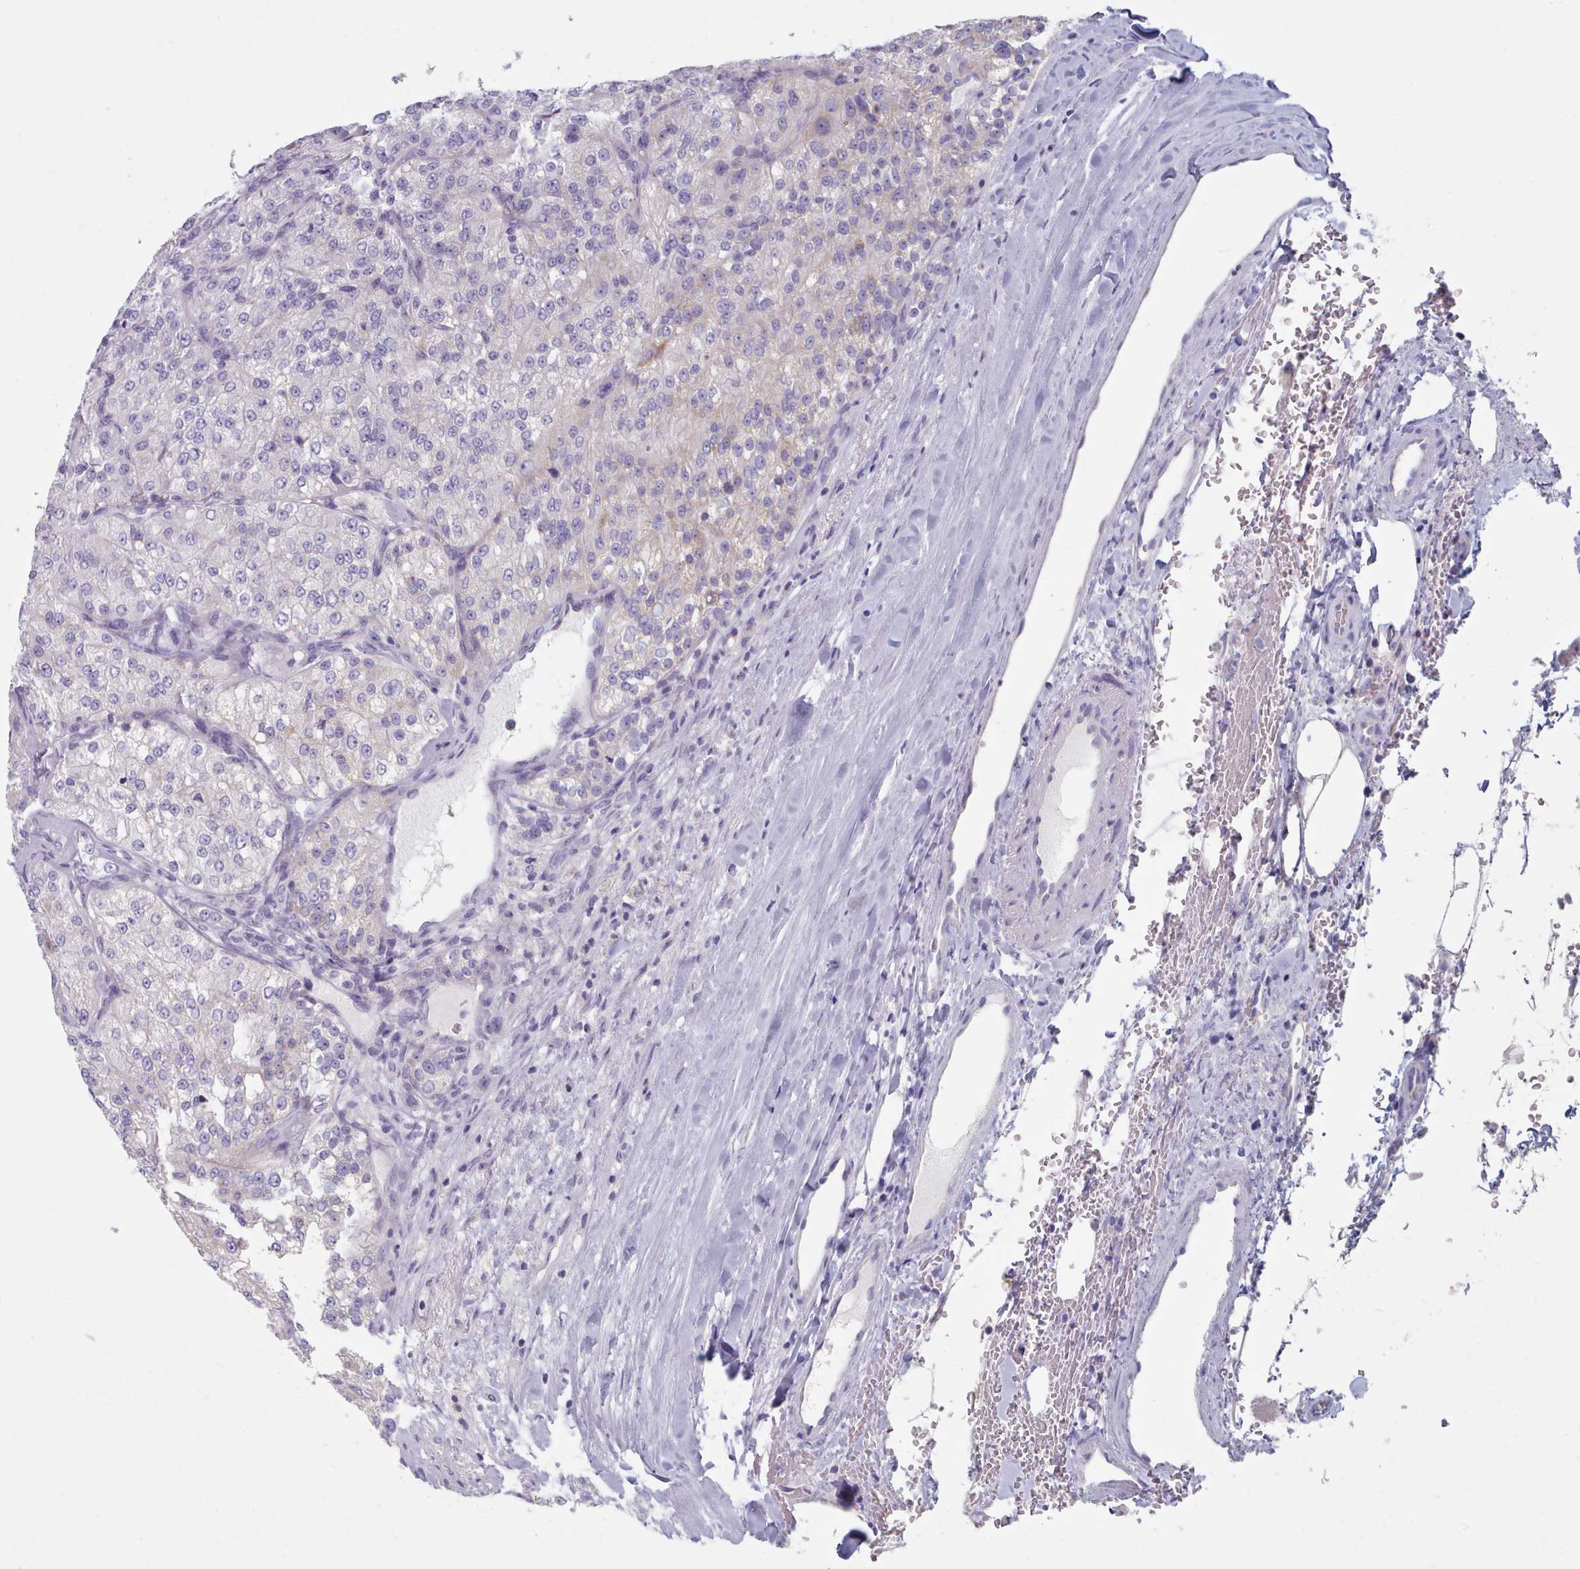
{"staining": {"intensity": "negative", "quantity": "none", "location": "none"}, "tissue": "renal cancer", "cell_type": "Tumor cells", "image_type": "cancer", "snomed": [{"axis": "morphology", "description": "Adenocarcinoma, NOS"}, {"axis": "topography", "description": "Kidney"}], "caption": "High power microscopy photomicrograph of an IHC photomicrograph of adenocarcinoma (renal), revealing no significant expression in tumor cells.", "gene": "HAO1", "patient": {"sex": "female", "age": 63}}